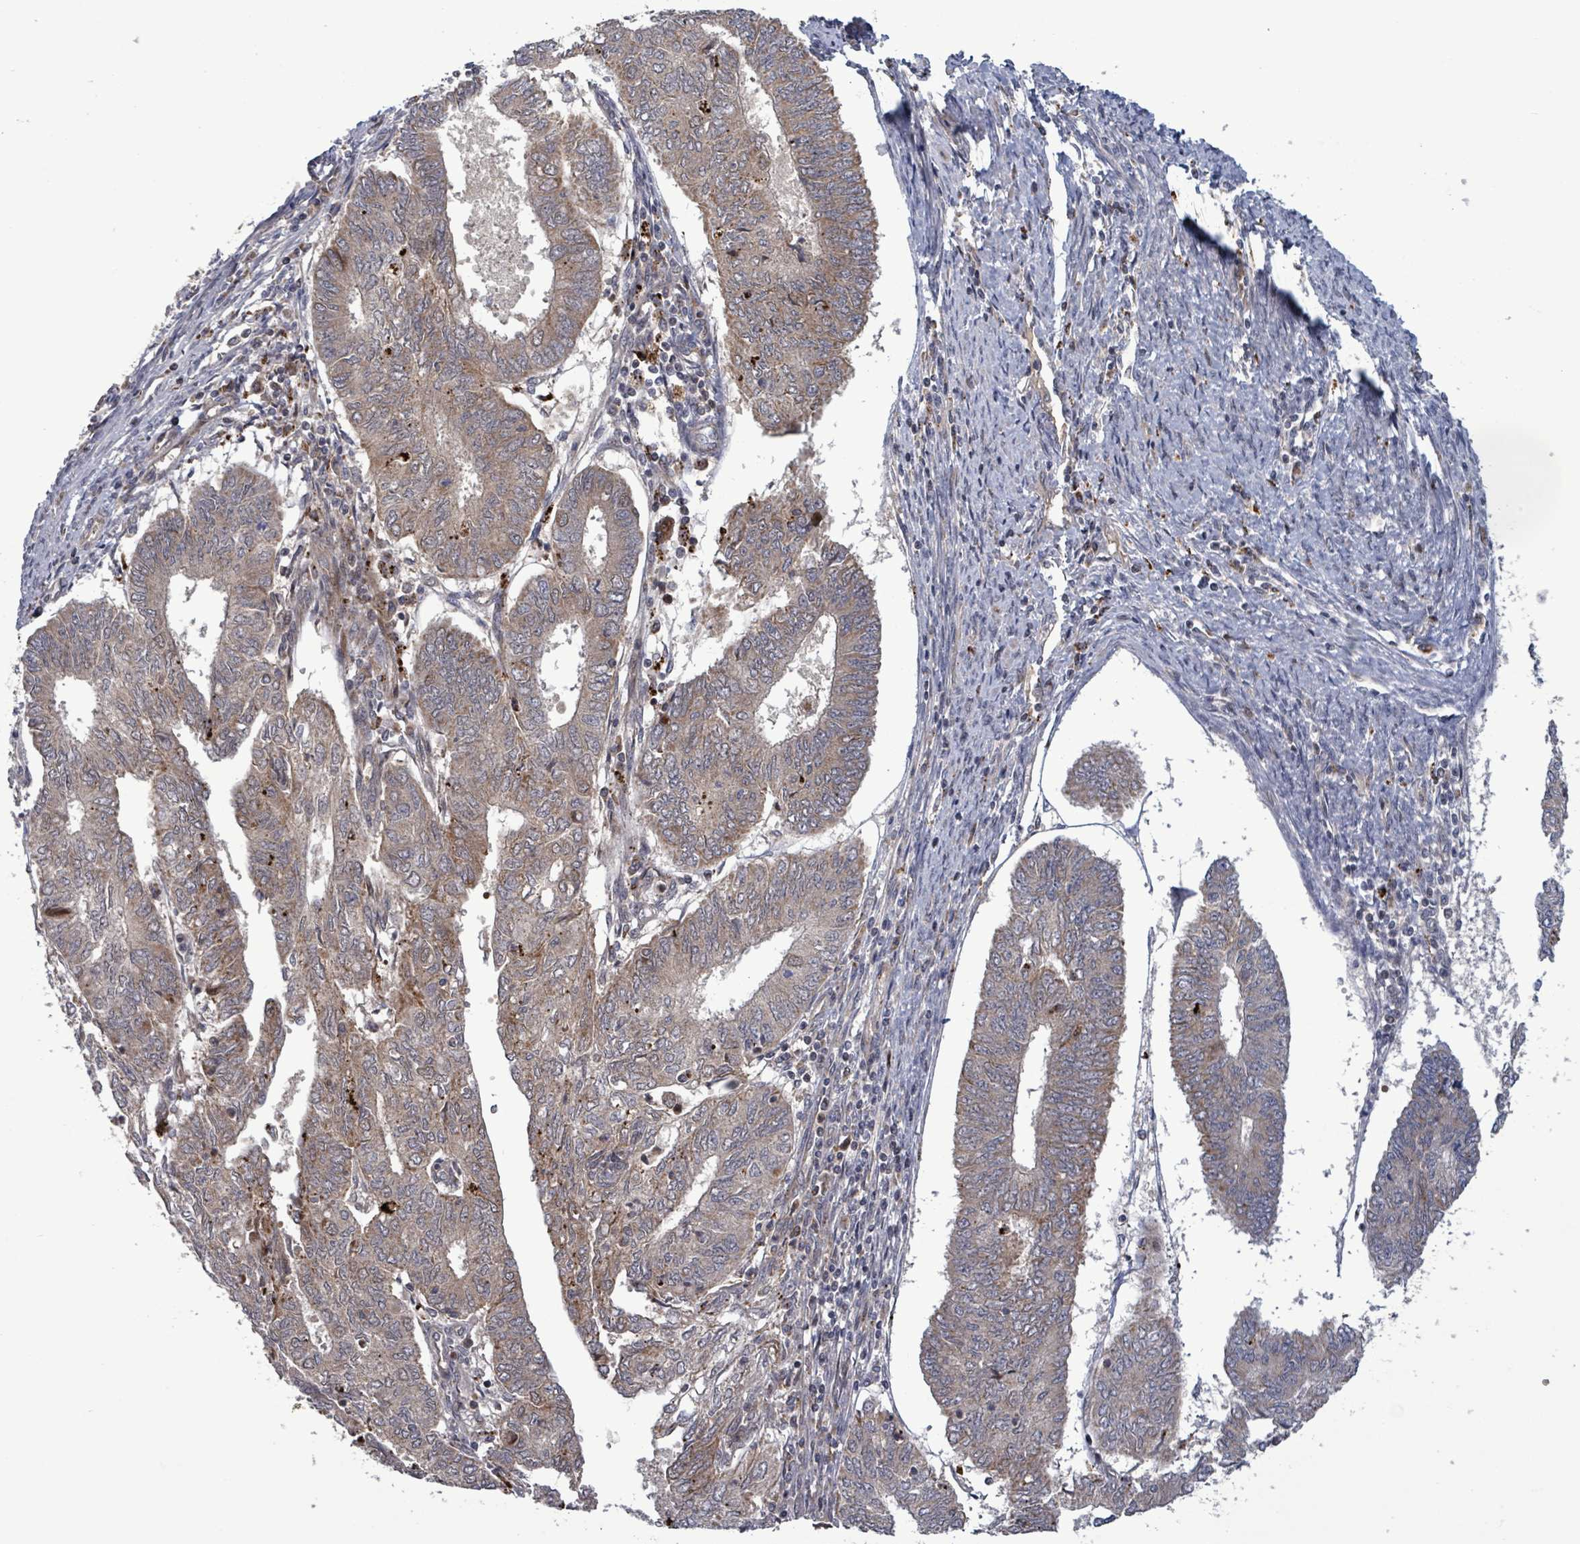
{"staining": {"intensity": "moderate", "quantity": "25%-75%", "location": "cytoplasmic/membranous"}, "tissue": "endometrial cancer", "cell_type": "Tumor cells", "image_type": "cancer", "snomed": [{"axis": "morphology", "description": "Adenocarcinoma, NOS"}, {"axis": "topography", "description": "Endometrium"}], "caption": "The image displays a brown stain indicating the presence of a protein in the cytoplasmic/membranous of tumor cells in adenocarcinoma (endometrial).", "gene": "DIPK2A", "patient": {"sex": "female", "age": 68}}